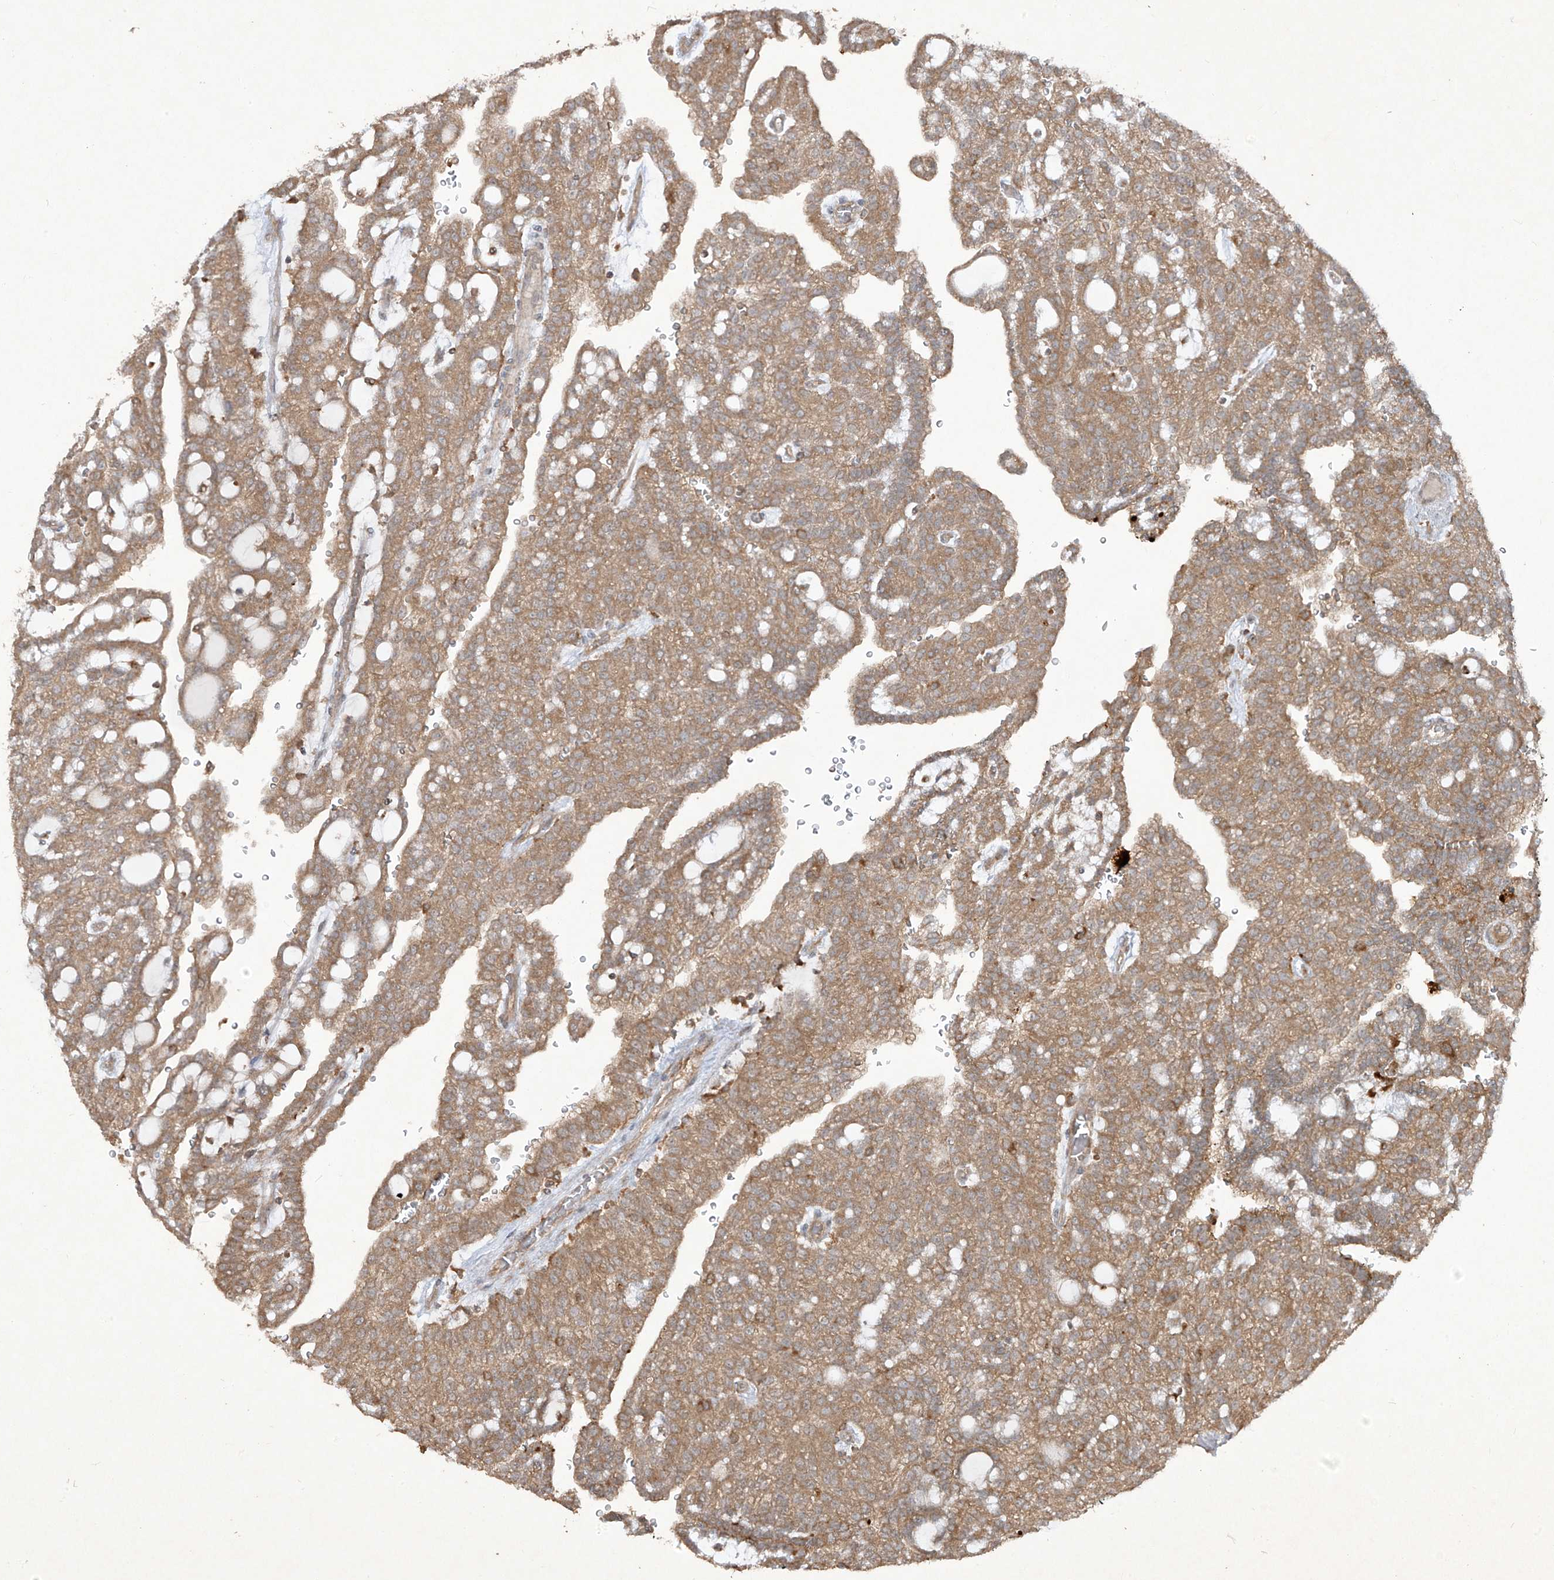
{"staining": {"intensity": "moderate", "quantity": ">75%", "location": "cytoplasmic/membranous"}, "tissue": "renal cancer", "cell_type": "Tumor cells", "image_type": "cancer", "snomed": [{"axis": "morphology", "description": "Adenocarcinoma, NOS"}, {"axis": "topography", "description": "Kidney"}], "caption": "IHC (DAB (3,3'-diaminobenzidine)) staining of human renal cancer (adenocarcinoma) demonstrates moderate cytoplasmic/membranous protein expression in about >75% of tumor cells. The staining was performed using DAB (3,3'-diaminobenzidine) to visualize the protein expression in brown, while the nuclei were stained in blue with hematoxylin (Magnification: 20x).", "gene": "LDAH", "patient": {"sex": "male", "age": 63}}